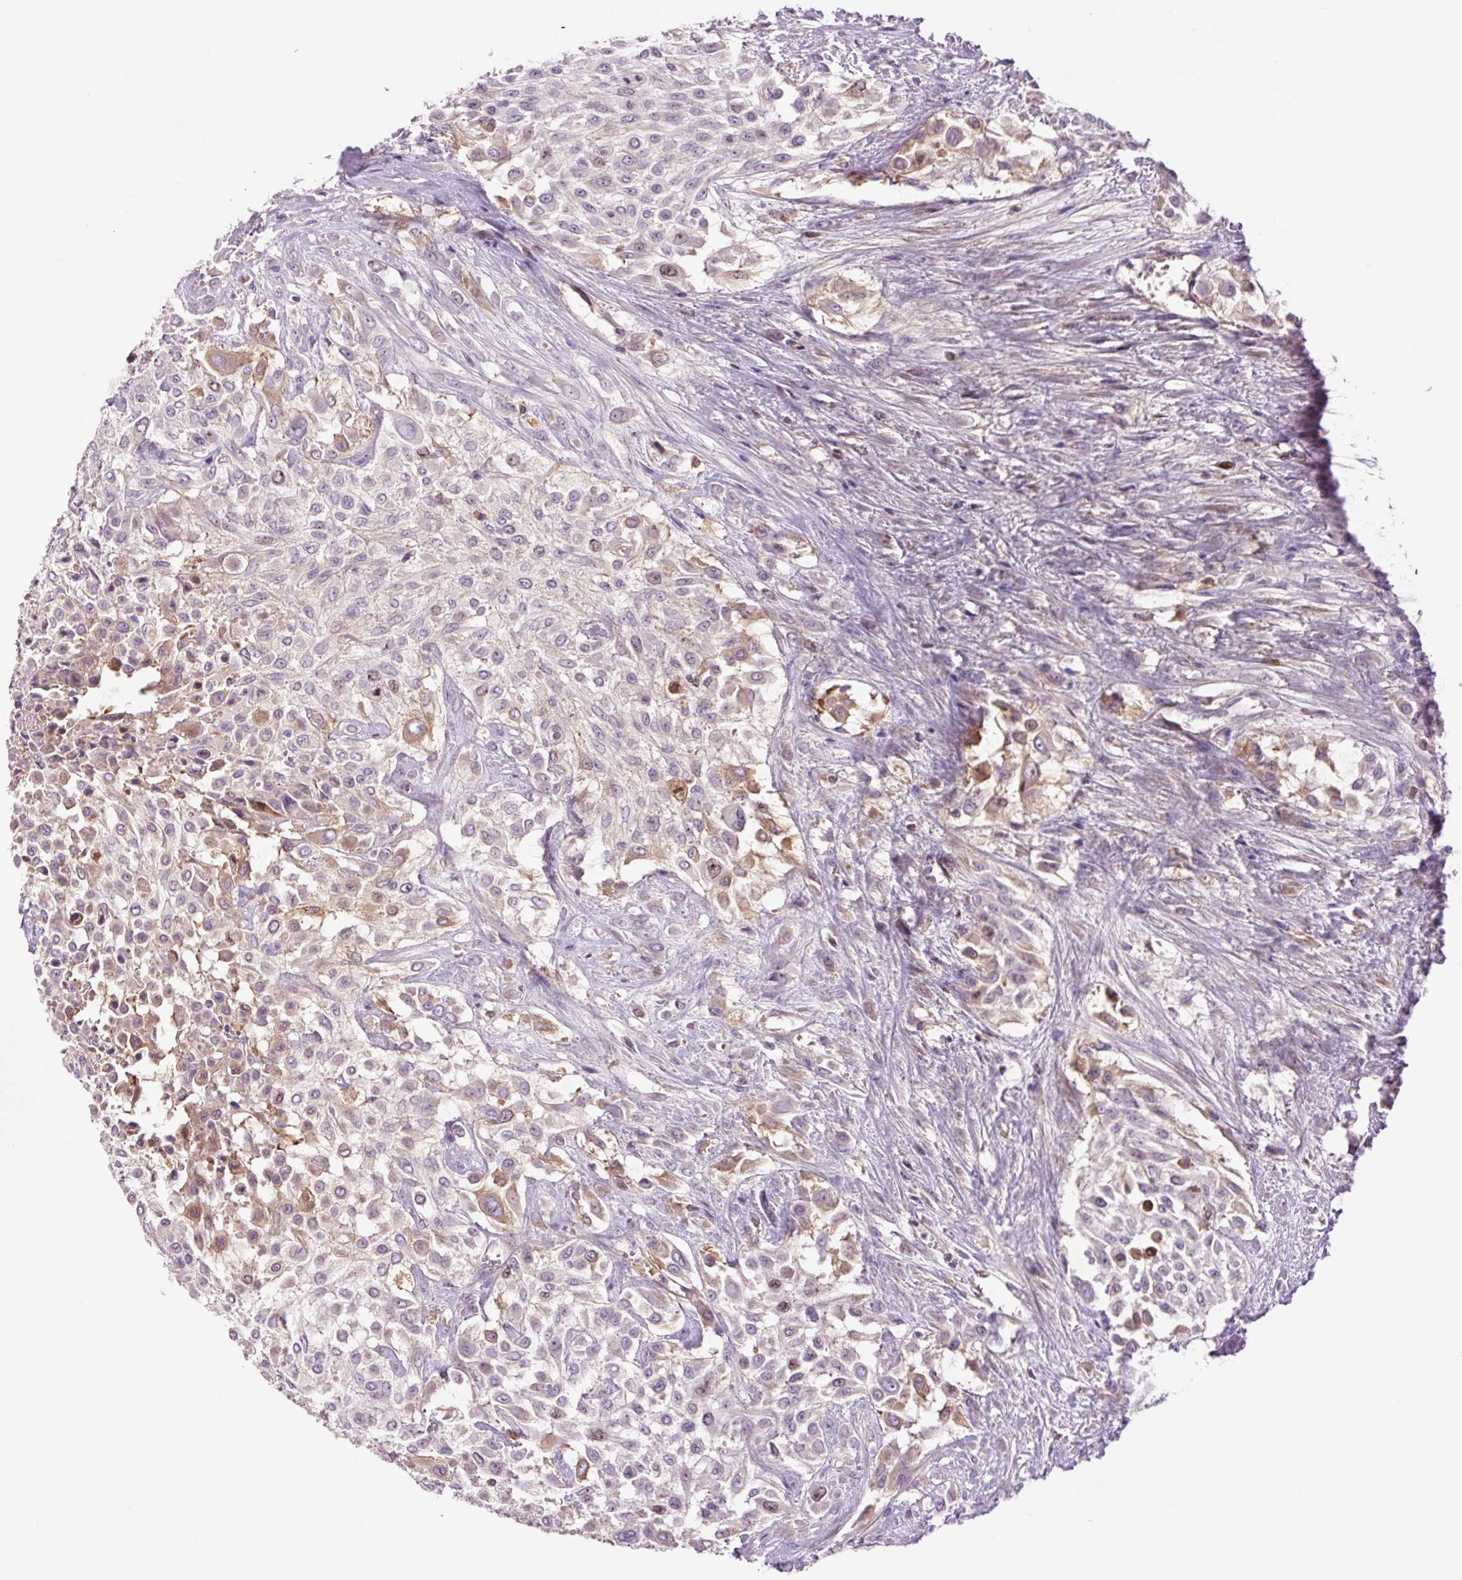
{"staining": {"intensity": "weak", "quantity": "25%-75%", "location": "cytoplasmic/membranous"}, "tissue": "urothelial cancer", "cell_type": "Tumor cells", "image_type": "cancer", "snomed": [{"axis": "morphology", "description": "Urothelial carcinoma, High grade"}, {"axis": "topography", "description": "Urinary bladder"}], "caption": "An IHC photomicrograph of neoplastic tissue is shown. Protein staining in brown highlights weak cytoplasmic/membranous positivity in urothelial cancer within tumor cells.", "gene": "DPPA4", "patient": {"sex": "male", "age": 57}}